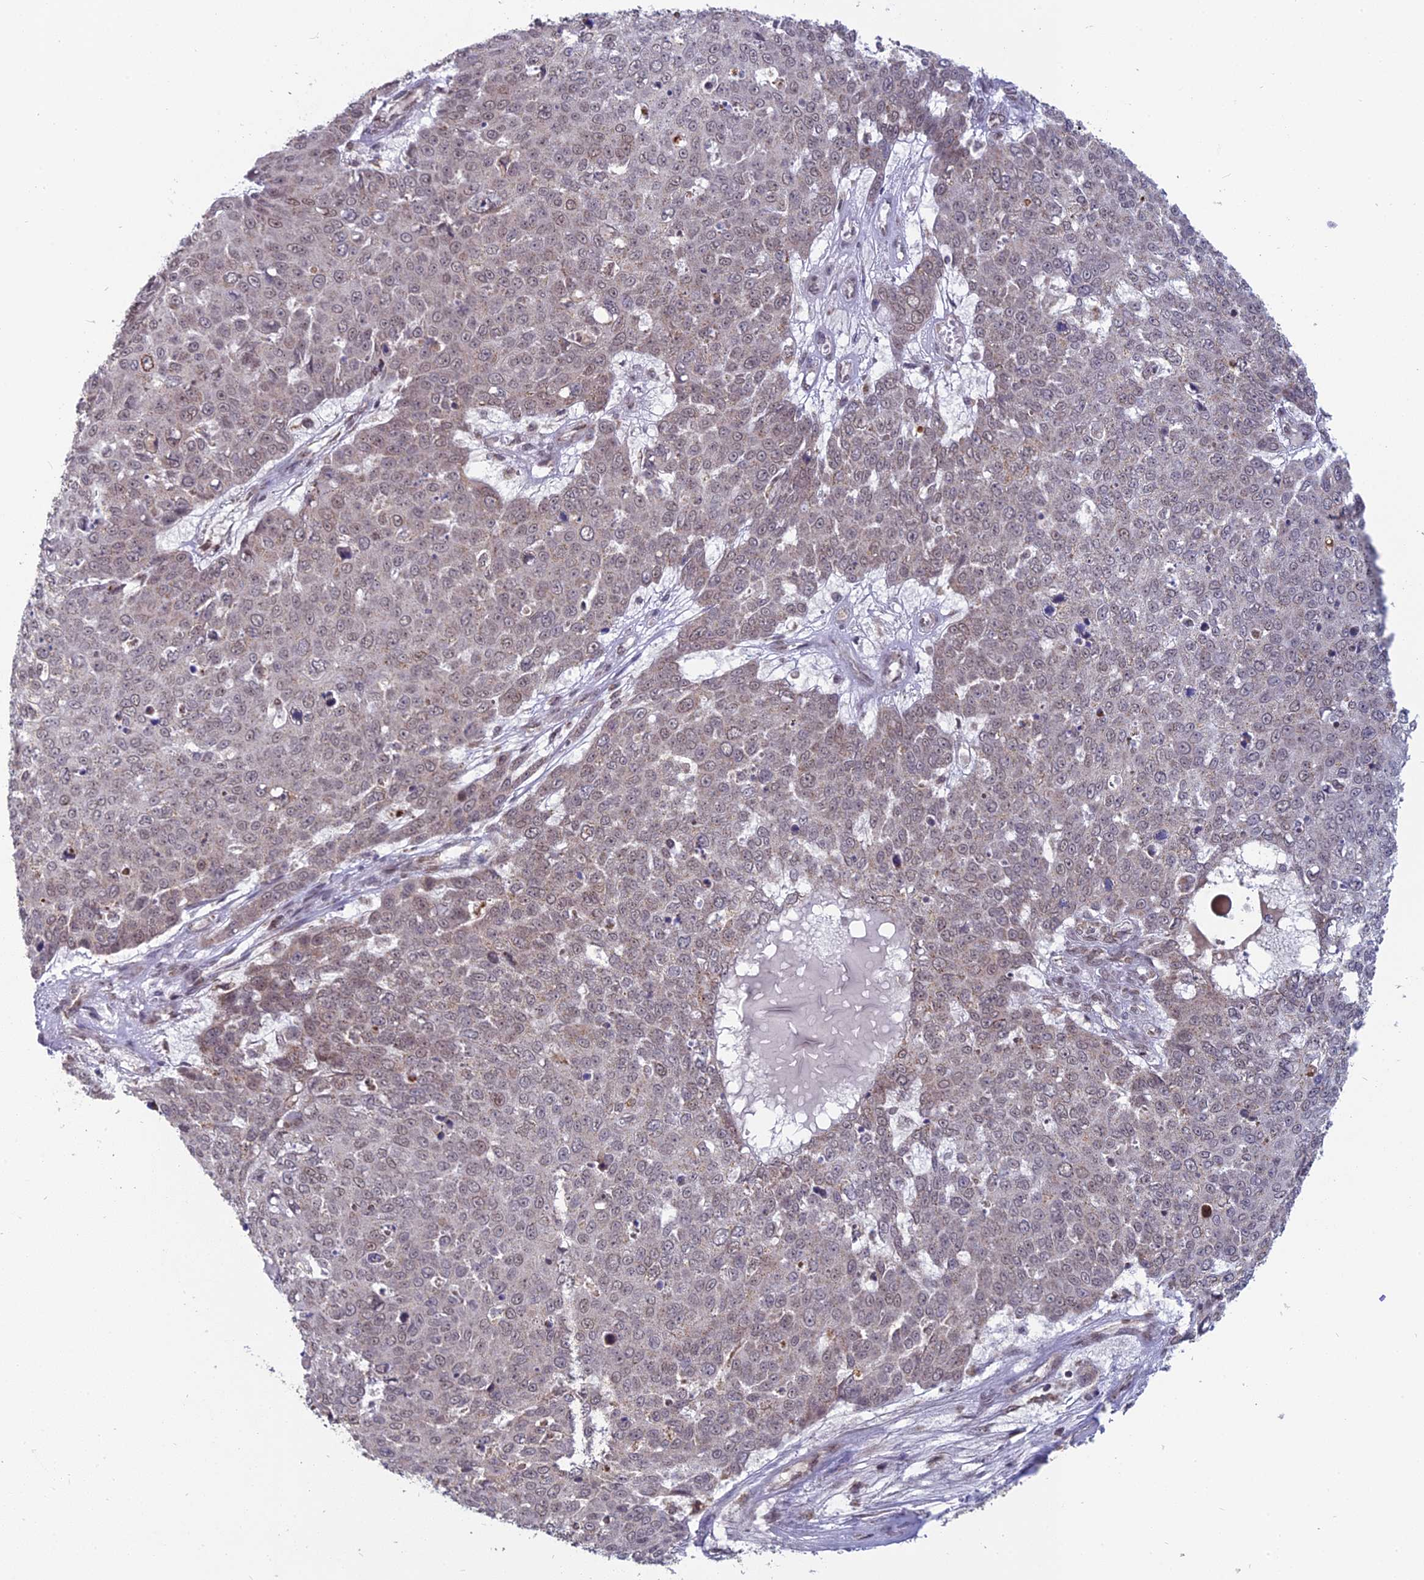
{"staining": {"intensity": "negative", "quantity": "none", "location": "none"}, "tissue": "skin cancer", "cell_type": "Tumor cells", "image_type": "cancer", "snomed": [{"axis": "morphology", "description": "Squamous cell carcinoma, NOS"}, {"axis": "topography", "description": "Skin"}], "caption": "The image exhibits no significant expression in tumor cells of skin squamous cell carcinoma. (DAB (3,3'-diaminobenzidine) immunohistochemistry (IHC), high magnification).", "gene": "ARHGAP40", "patient": {"sex": "male", "age": 71}}